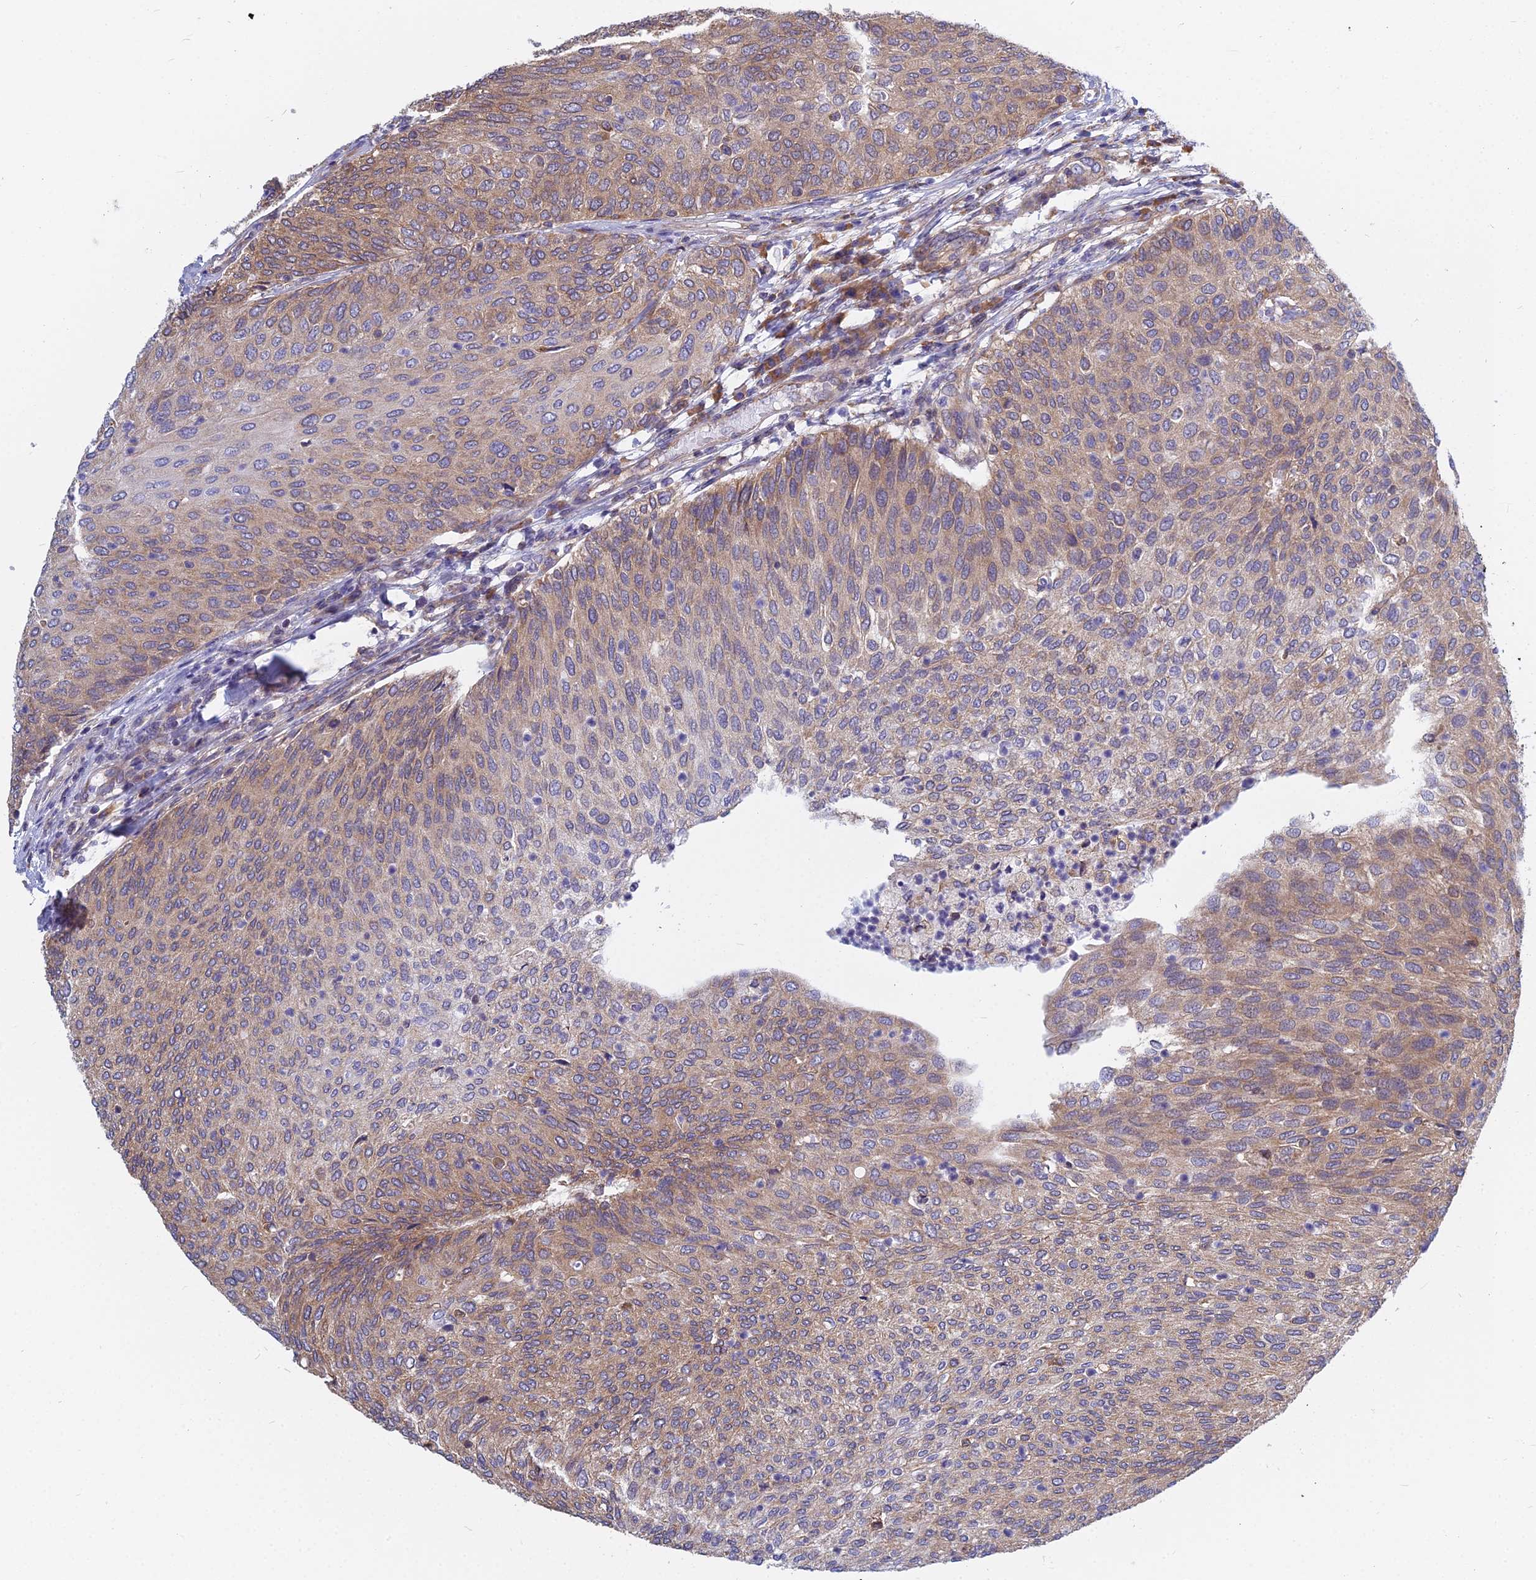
{"staining": {"intensity": "moderate", "quantity": "25%-75%", "location": "cytoplasmic/membranous"}, "tissue": "urothelial cancer", "cell_type": "Tumor cells", "image_type": "cancer", "snomed": [{"axis": "morphology", "description": "Urothelial carcinoma, Low grade"}, {"axis": "topography", "description": "Urinary bladder"}], "caption": "The immunohistochemical stain labels moderate cytoplasmic/membranous staining in tumor cells of urothelial carcinoma (low-grade) tissue. Immunohistochemistry (ihc) stains the protein in brown and the nuclei are stained blue.", "gene": "KIAA1143", "patient": {"sex": "female", "age": 79}}